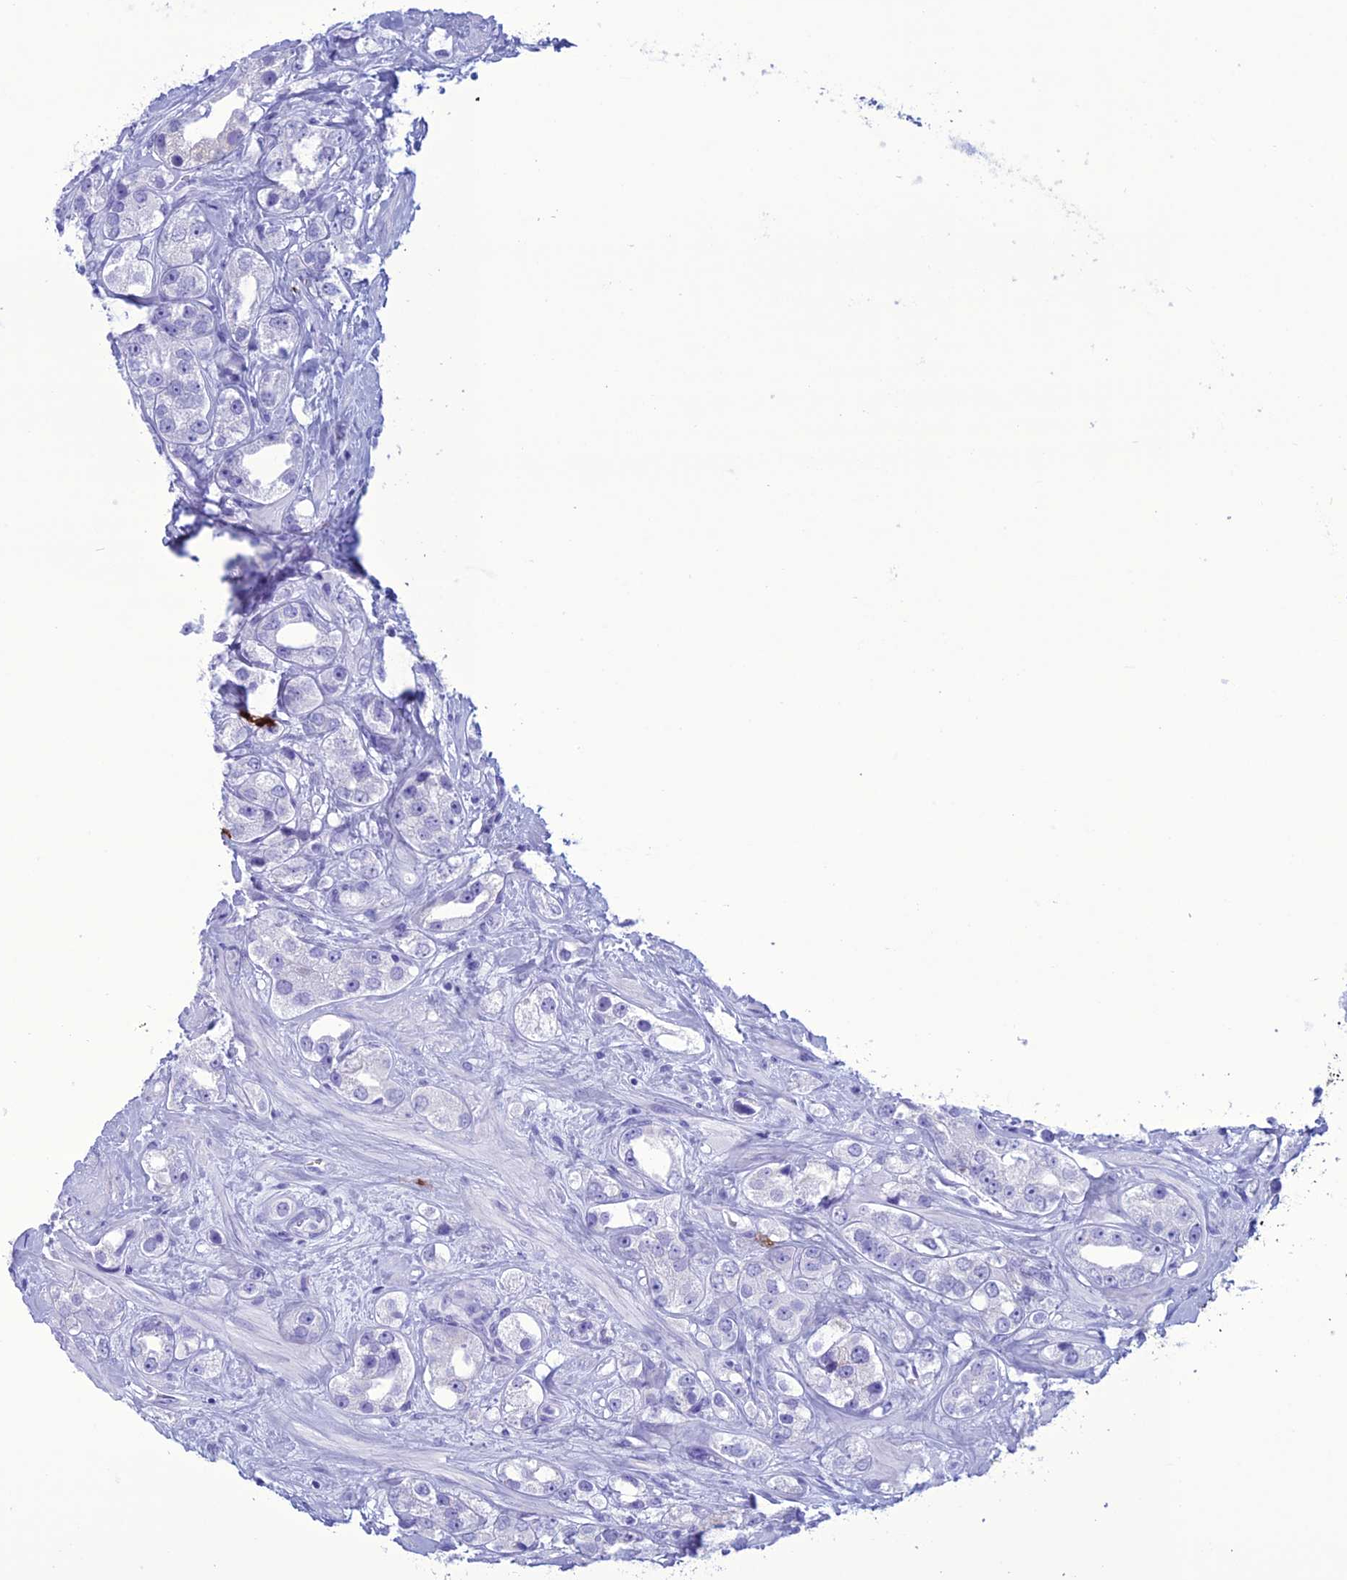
{"staining": {"intensity": "negative", "quantity": "none", "location": "none"}, "tissue": "prostate cancer", "cell_type": "Tumor cells", "image_type": "cancer", "snomed": [{"axis": "morphology", "description": "Adenocarcinoma, NOS"}, {"axis": "topography", "description": "Prostate"}], "caption": "Histopathology image shows no significant protein positivity in tumor cells of prostate cancer.", "gene": "MZB1", "patient": {"sex": "male", "age": 79}}